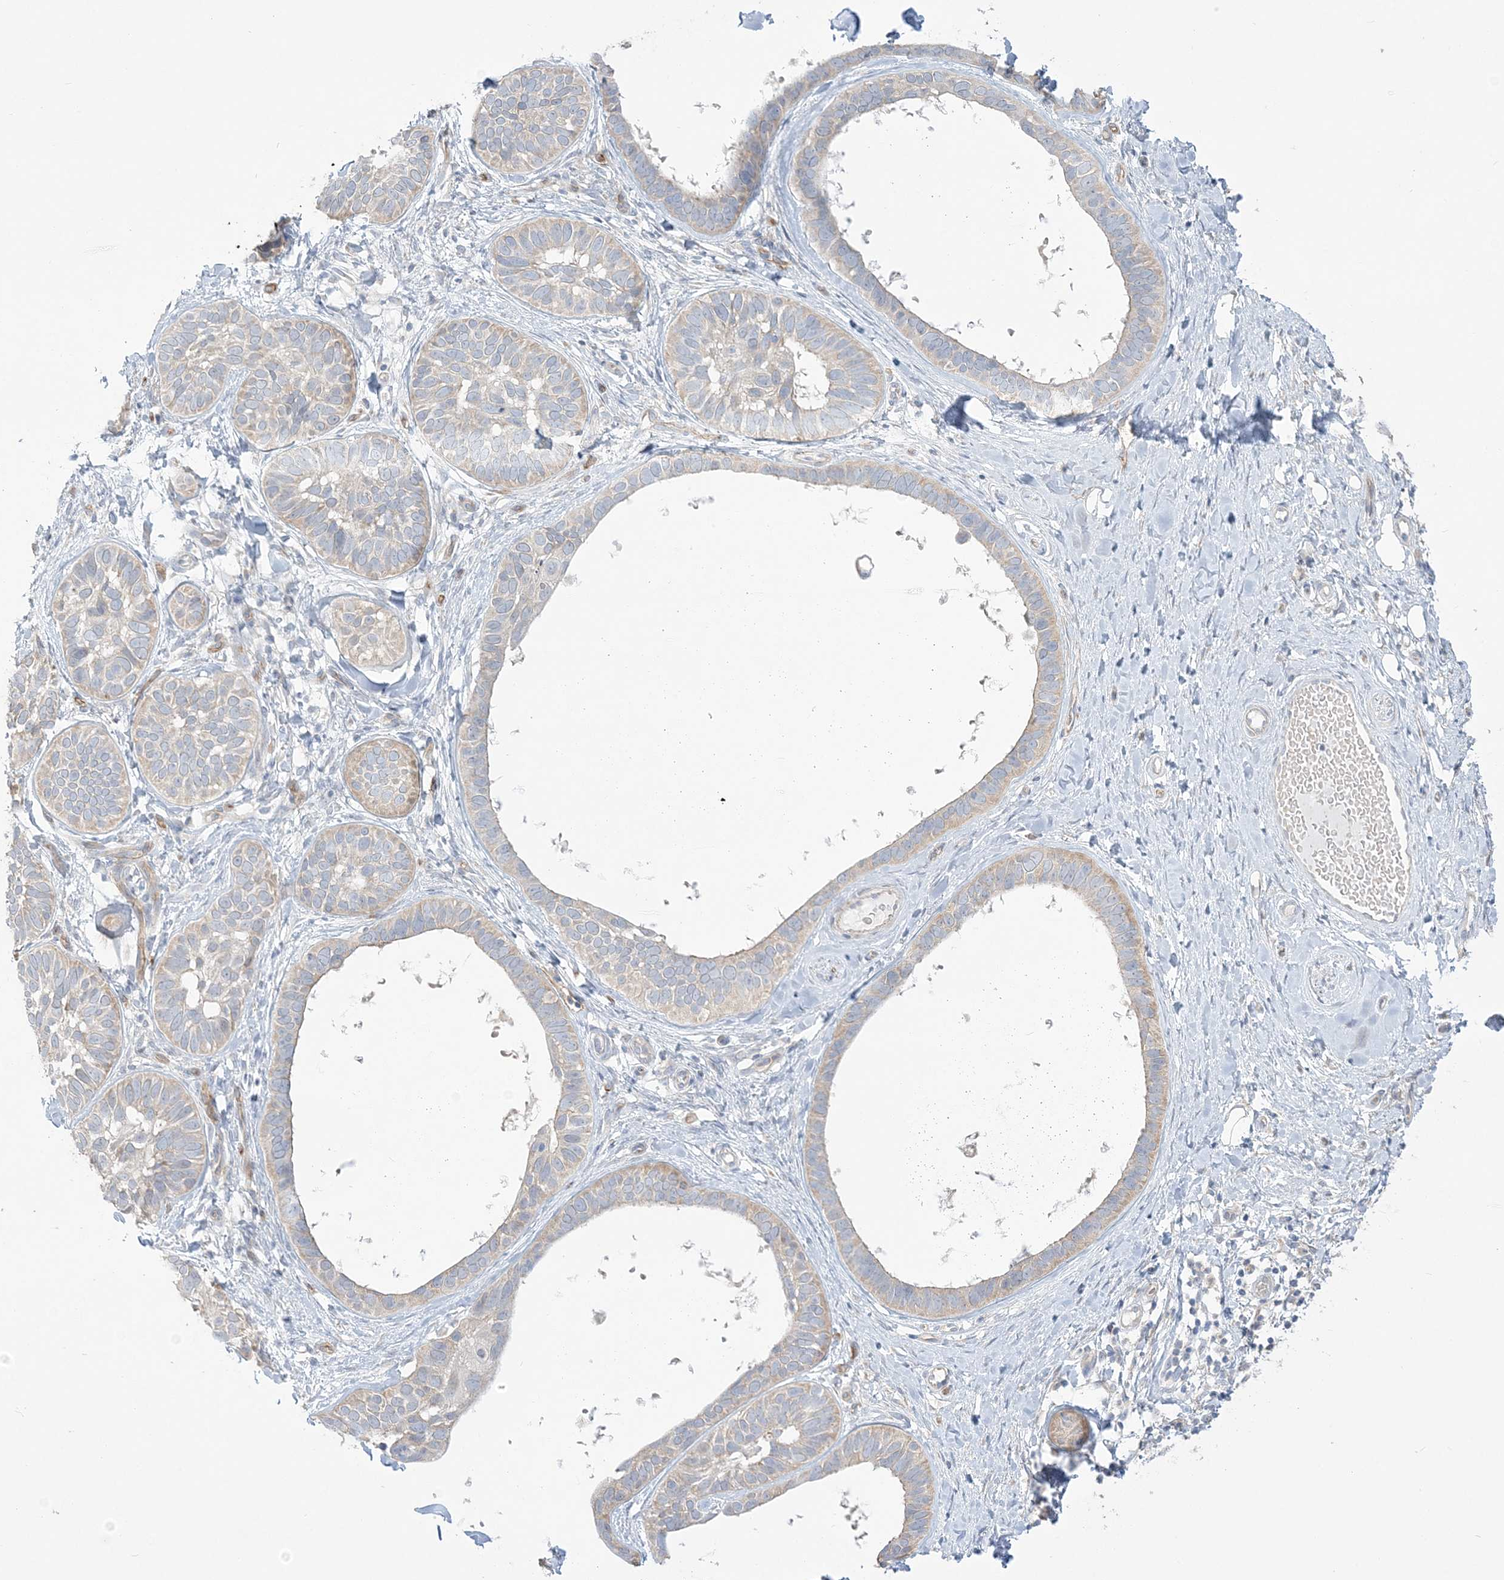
{"staining": {"intensity": "weak", "quantity": "<25%", "location": "cytoplasmic/membranous"}, "tissue": "skin cancer", "cell_type": "Tumor cells", "image_type": "cancer", "snomed": [{"axis": "morphology", "description": "Basal cell carcinoma"}, {"axis": "topography", "description": "Skin"}], "caption": "Basal cell carcinoma (skin) stained for a protein using IHC reveals no positivity tumor cells.", "gene": "FARSB", "patient": {"sex": "male", "age": 62}}